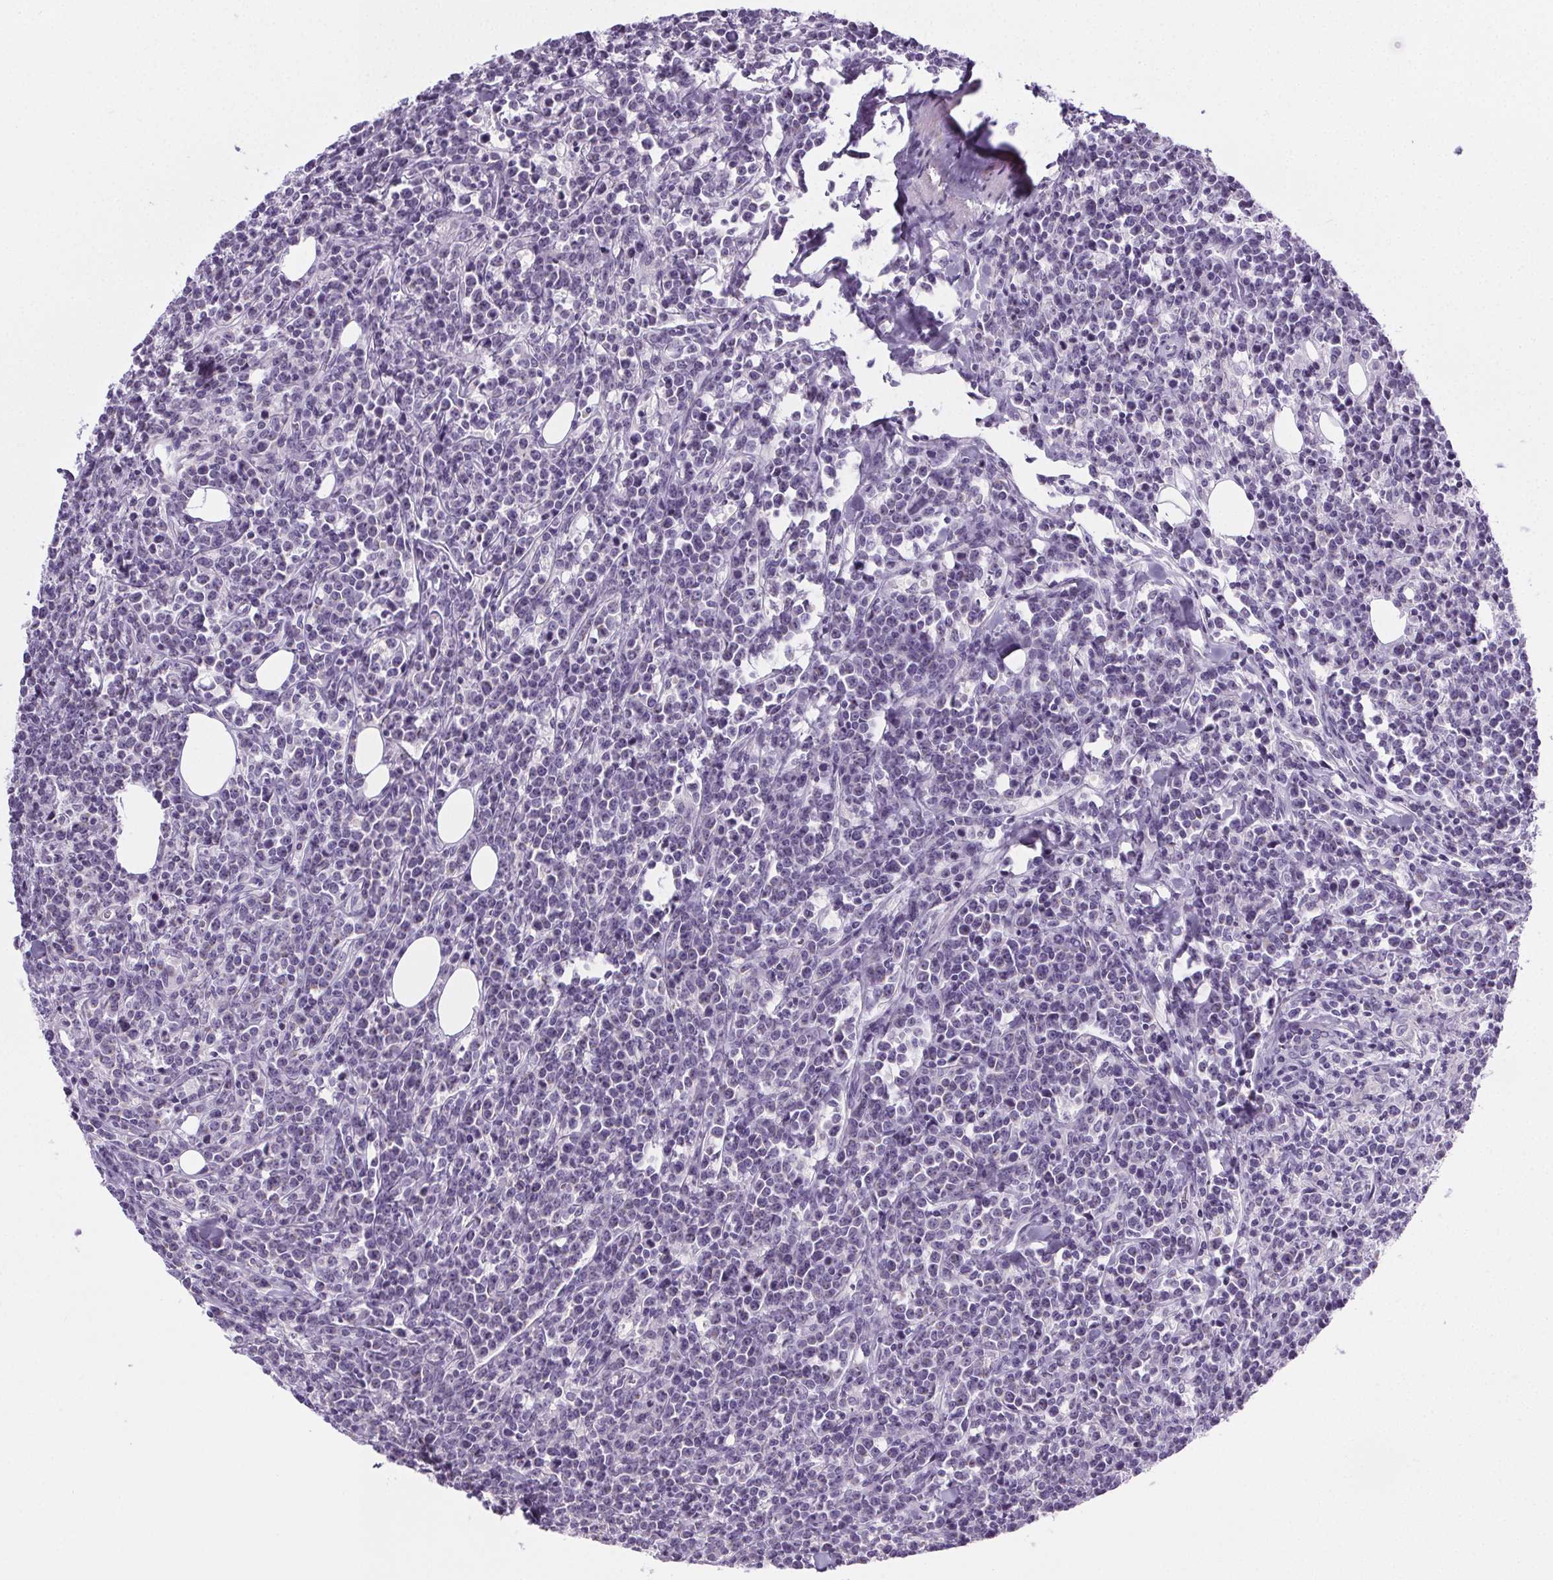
{"staining": {"intensity": "negative", "quantity": "none", "location": "none"}, "tissue": "lymphoma", "cell_type": "Tumor cells", "image_type": "cancer", "snomed": [{"axis": "morphology", "description": "Malignant lymphoma, non-Hodgkin's type, High grade"}, {"axis": "topography", "description": "Small intestine"}], "caption": "Immunohistochemistry micrograph of neoplastic tissue: lymphoma stained with DAB (3,3'-diaminobenzidine) exhibits no significant protein staining in tumor cells.", "gene": "ELAVL2", "patient": {"sex": "female", "age": 56}}